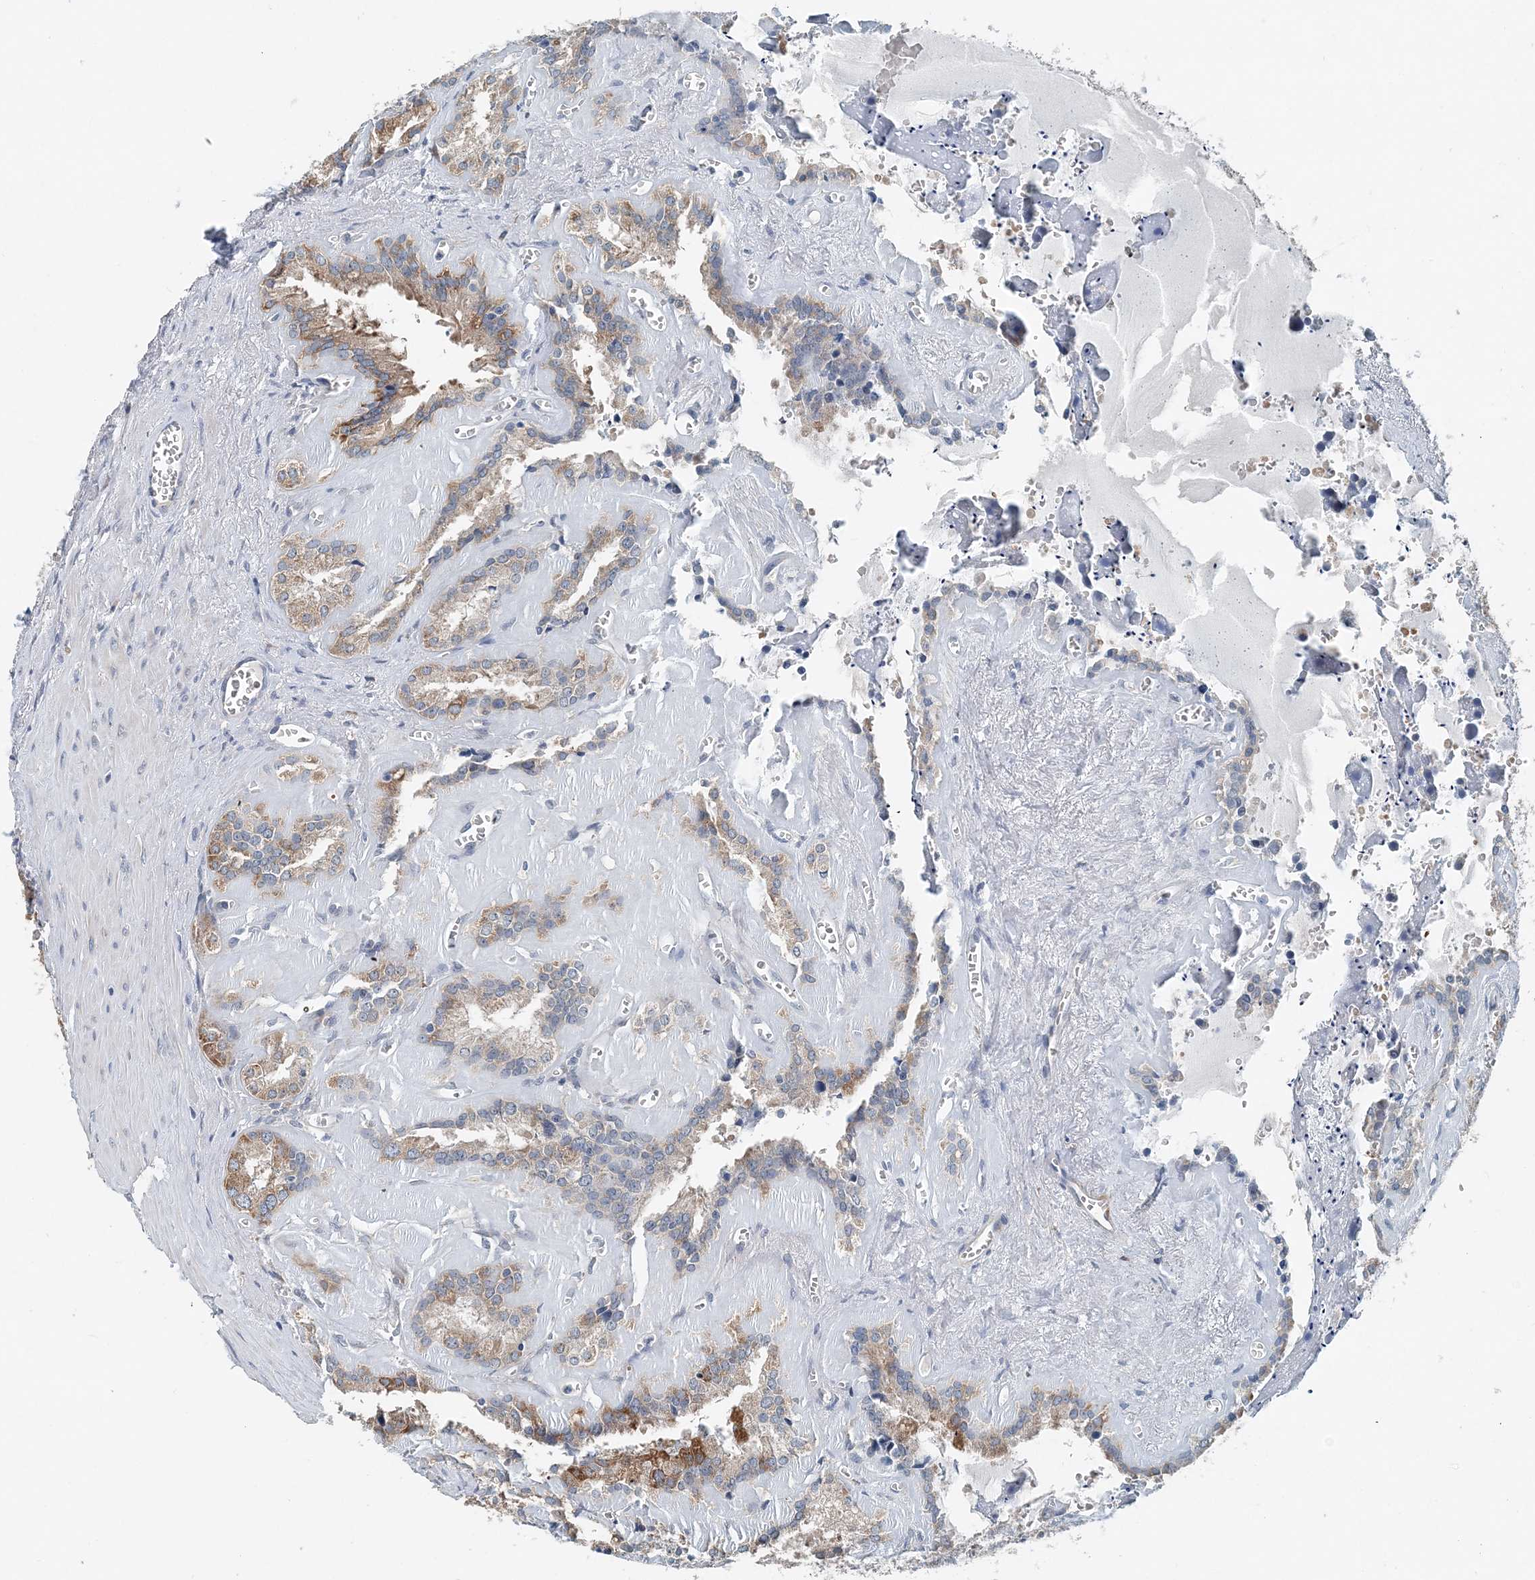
{"staining": {"intensity": "moderate", "quantity": ">75%", "location": "cytoplasmic/membranous"}, "tissue": "seminal vesicle", "cell_type": "Glandular cells", "image_type": "normal", "snomed": [{"axis": "morphology", "description": "Normal tissue, NOS"}, {"axis": "topography", "description": "Prostate"}, {"axis": "topography", "description": "Seminal veicle"}], "caption": "Unremarkable seminal vesicle reveals moderate cytoplasmic/membranous expression in approximately >75% of glandular cells The protein of interest is shown in brown color, while the nuclei are stained blue..", "gene": "EEF1A2", "patient": {"sex": "male", "age": 59}}